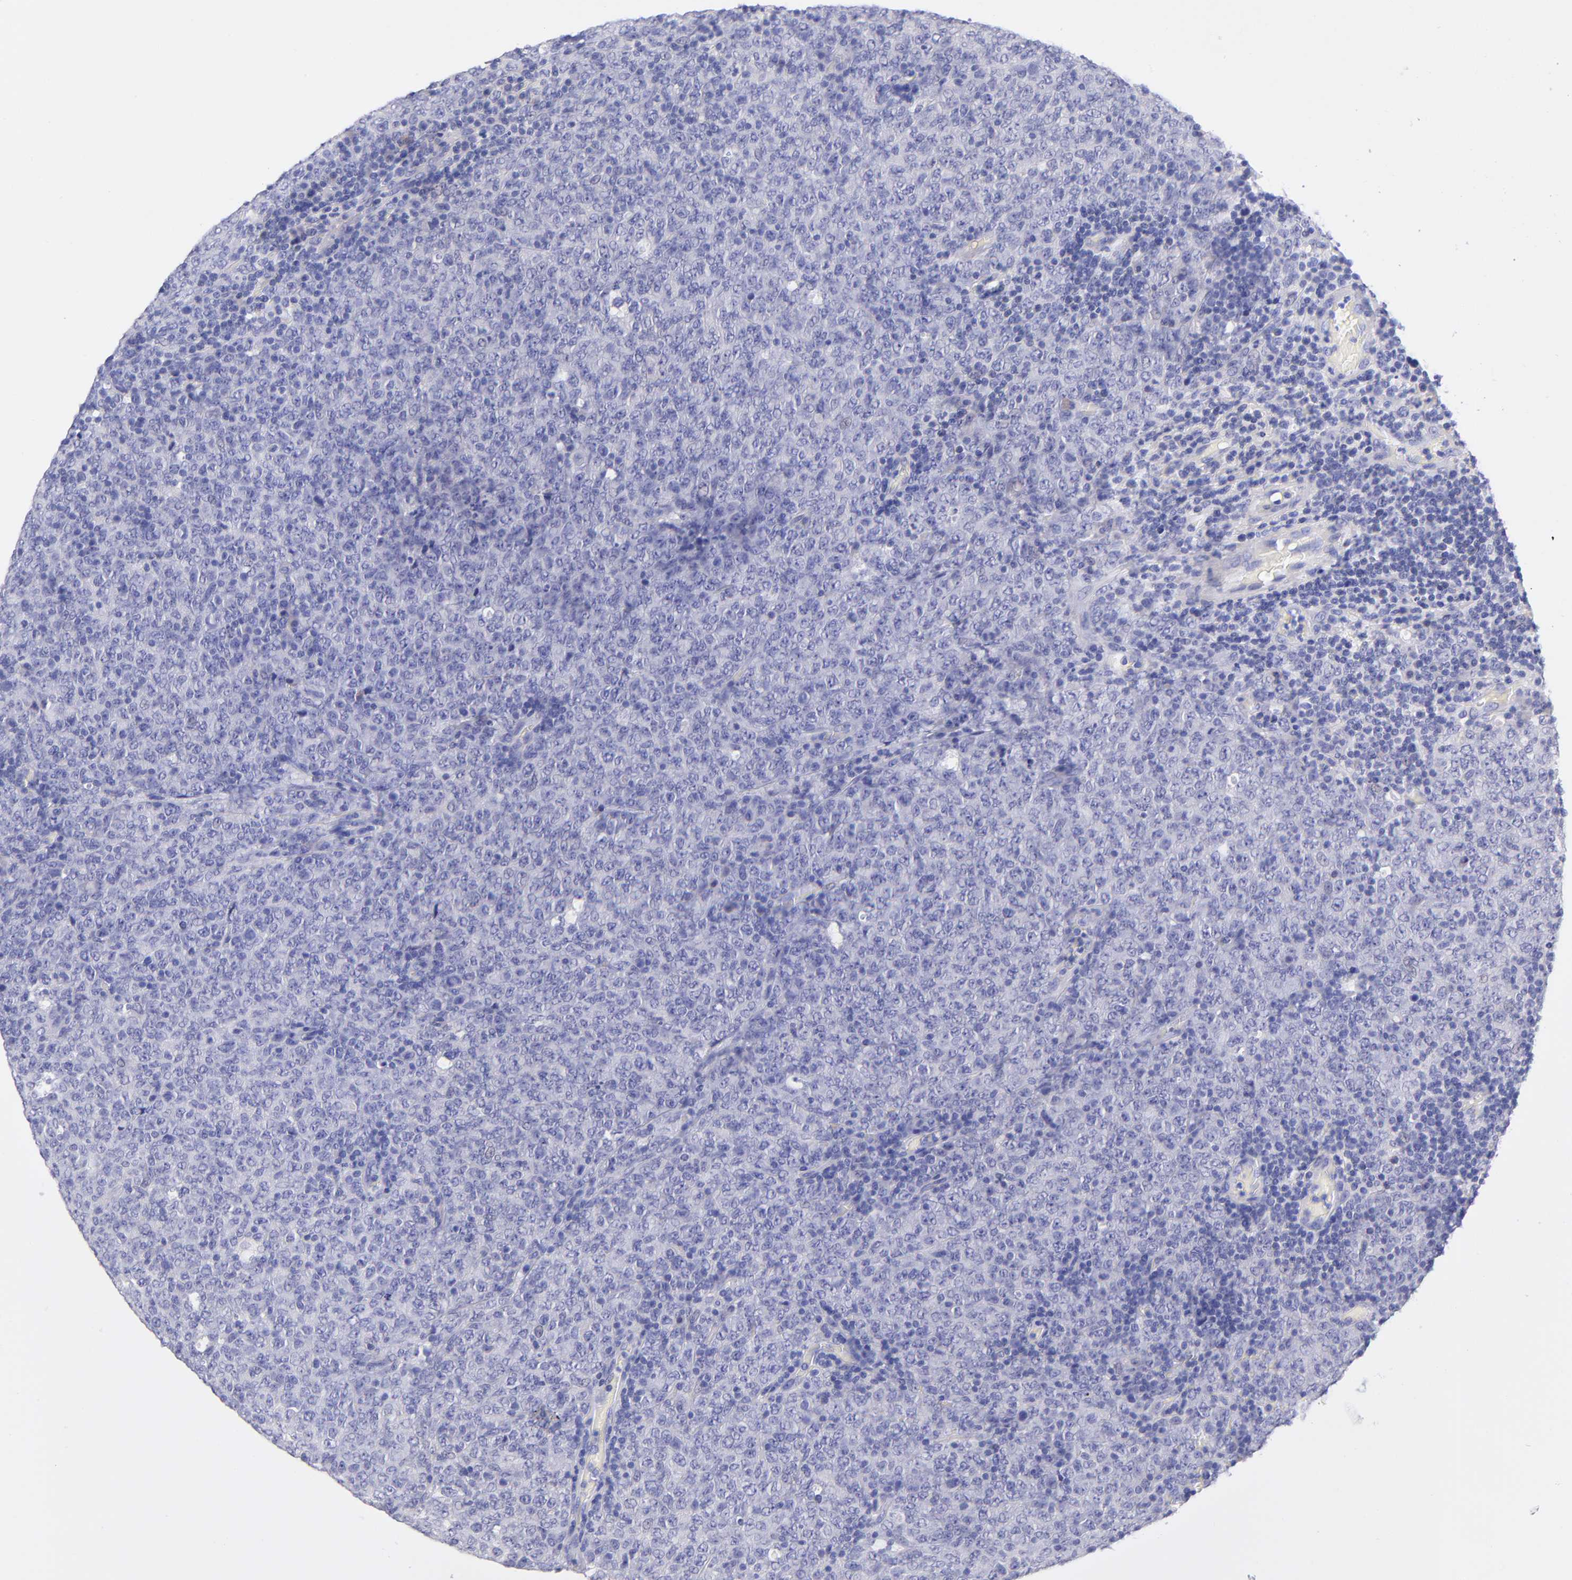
{"staining": {"intensity": "negative", "quantity": "none", "location": "none"}, "tissue": "lymphoma", "cell_type": "Tumor cells", "image_type": "cancer", "snomed": [{"axis": "morphology", "description": "Malignant lymphoma, non-Hodgkin's type, High grade"}, {"axis": "topography", "description": "Tonsil"}], "caption": "Immunohistochemistry of lymphoma demonstrates no expression in tumor cells.", "gene": "RAB3B", "patient": {"sex": "female", "age": 36}}